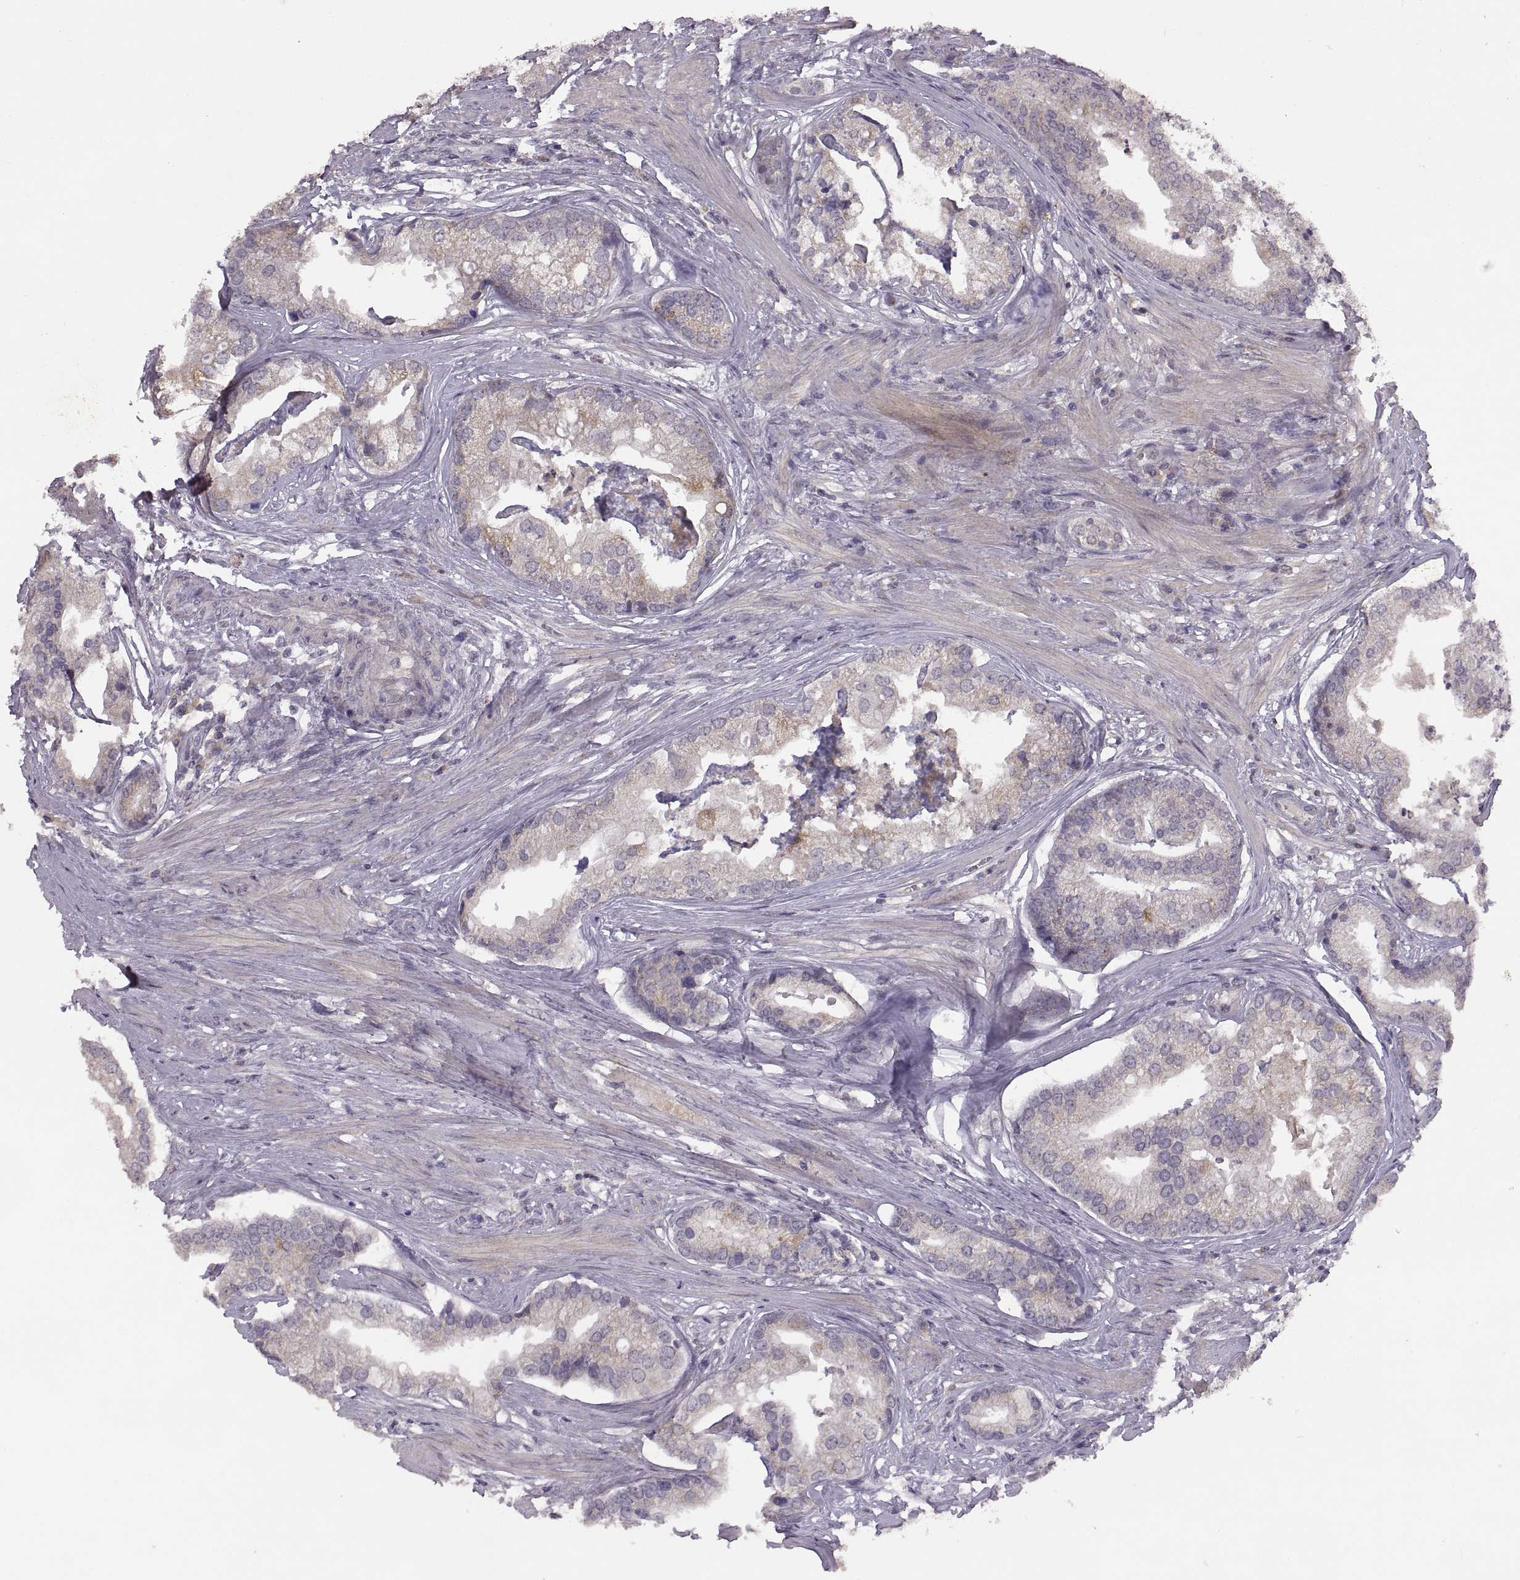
{"staining": {"intensity": "moderate", "quantity": "<25%", "location": "cytoplasmic/membranous"}, "tissue": "prostate cancer", "cell_type": "Tumor cells", "image_type": "cancer", "snomed": [{"axis": "morphology", "description": "Adenocarcinoma, NOS"}, {"axis": "topography", "description": "Prostate and seminal vesicle, NOS"}, {"axis": "topography", "description": "Prostate"}], "caption": "Prostate adenocarcinoma tissue exhibits moderate cytoplasmic/membranous positivity in about <25% of tumor cells (DAB (3,3'-diaminobenzidine) IHC, brown staining for protein, blue staining for nuclei).", "gene": "HMGCR", "patient": {"sex": "male", "age": 44}}